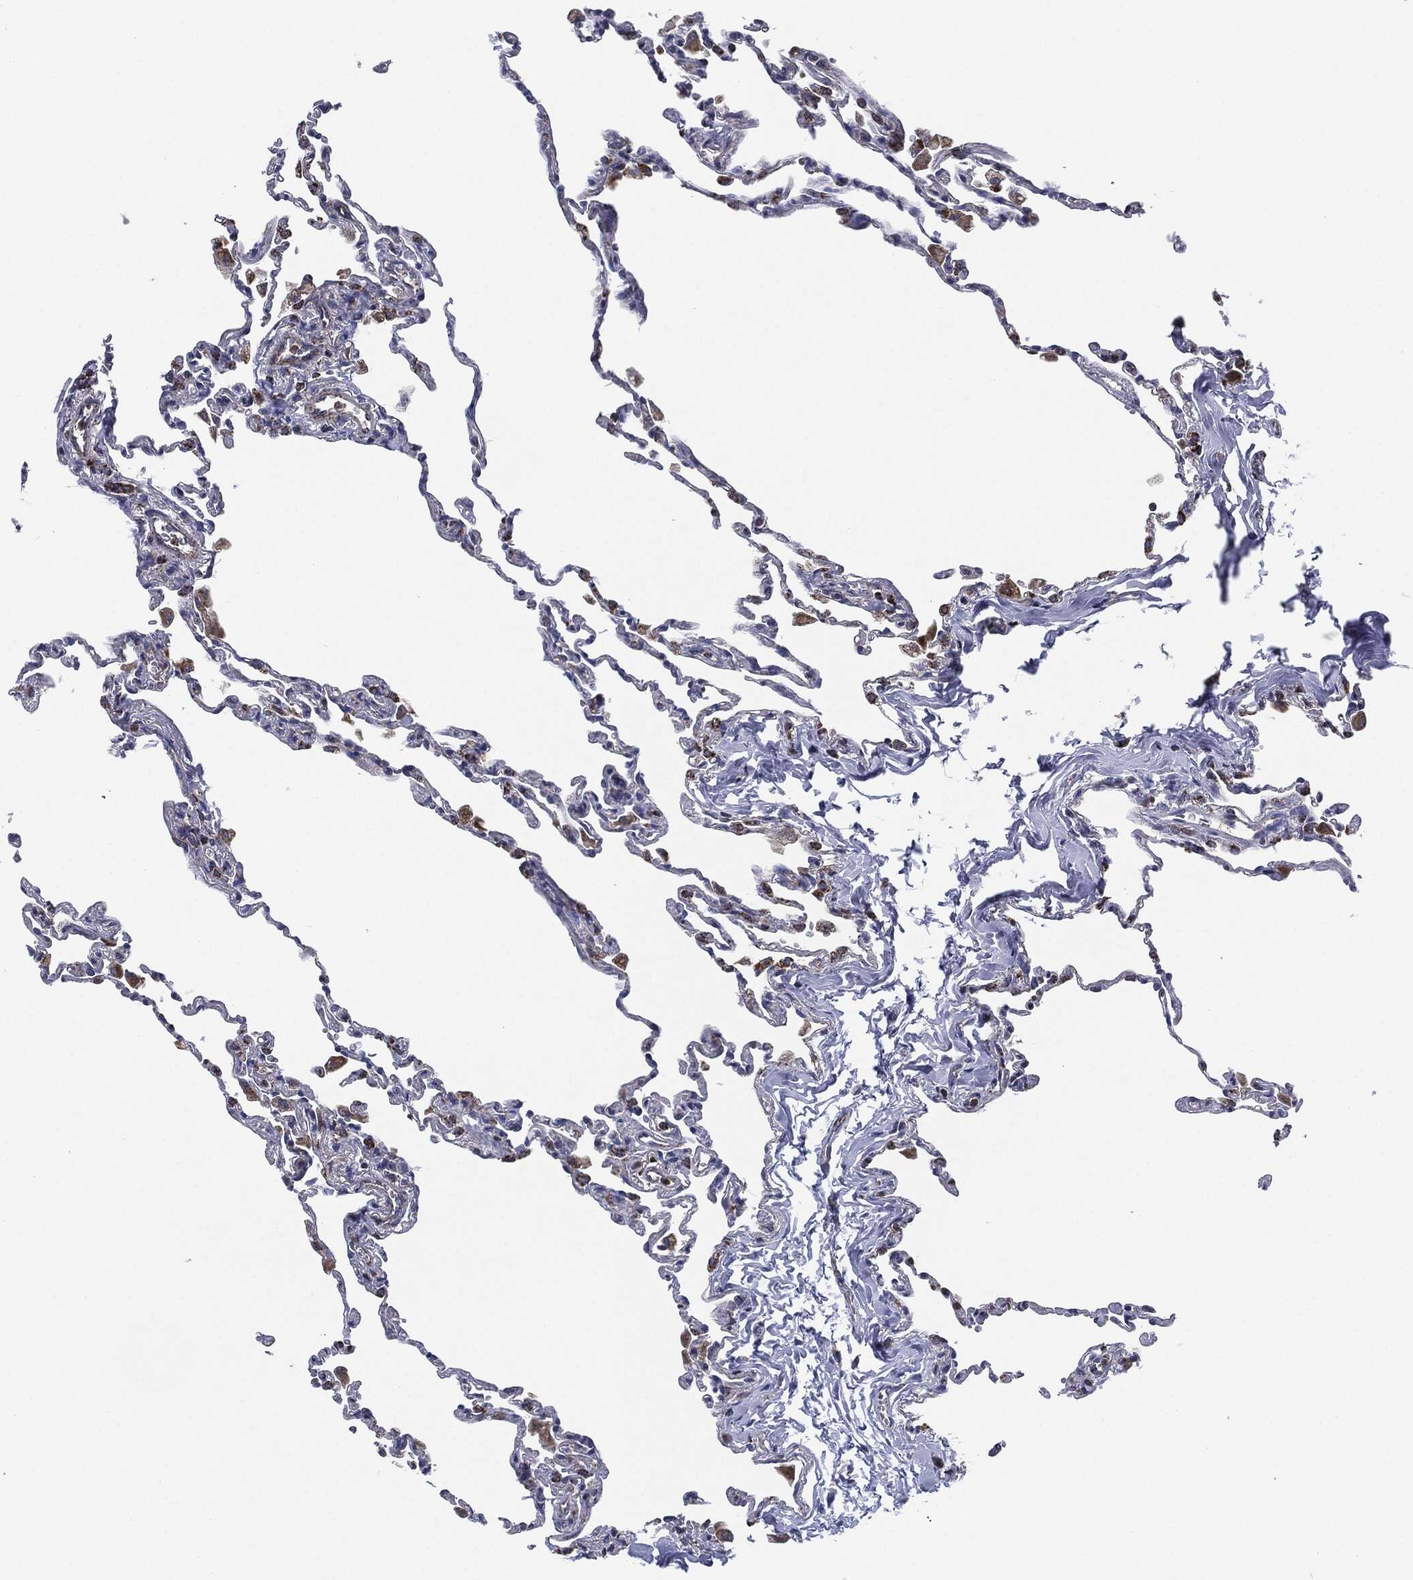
{"staining": {"intensity": "negative", "quantity": "none", "location": "none"}, "tissue": "lung", "cell_type": "Alveolar cells", "image_type": "normal", "snomed": [{"axis": "morphology", "description": "Normal tissue, NOS"}, {"axis": "topography", "description": "Lung"}], "caption": "Immunohistochemical staining of benign human lung exhibits no significant positivity in alveolar cells.", "gene": "NDUFV2", "patient": {"sex": "female", "age": 57}}